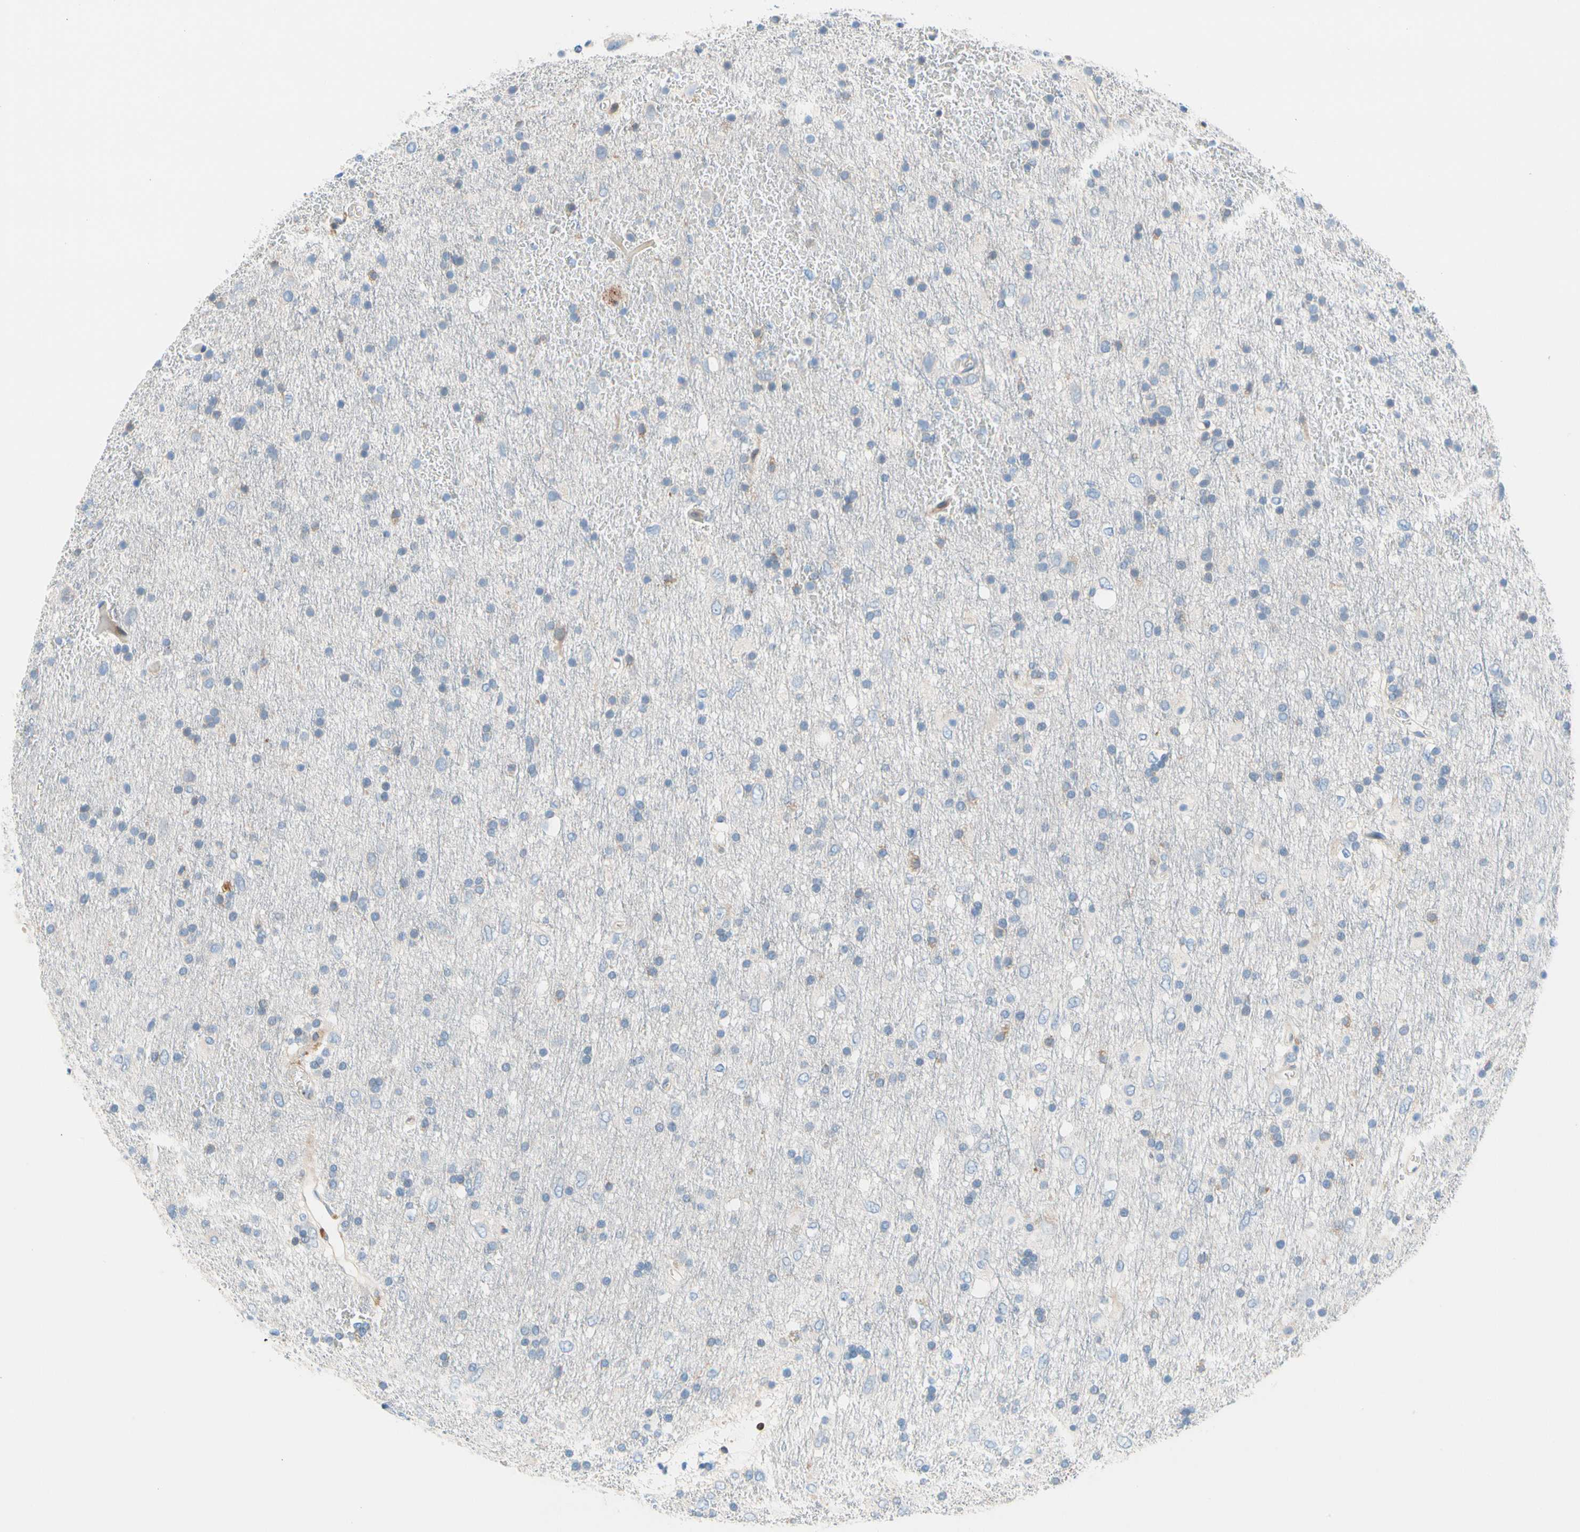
{"staining": {"intensity": "negative", "quantity": "none", "location": "none"}, "tissue": "glioma", "cell_type": "Tumor cells", "image_type": "cancer", "snomed": [{"axis": "morphology", "description": "Glioma, malignant, Low grade"}, {"axis": "topography", "description": "Brain"}], "caption": "DAB immunohistochemical staining of malignant glioma (low-grade) shows no significant staining in tumor cells.", "gene": "MAP3K3", "patient": {"sex": "male", "age": 77}}